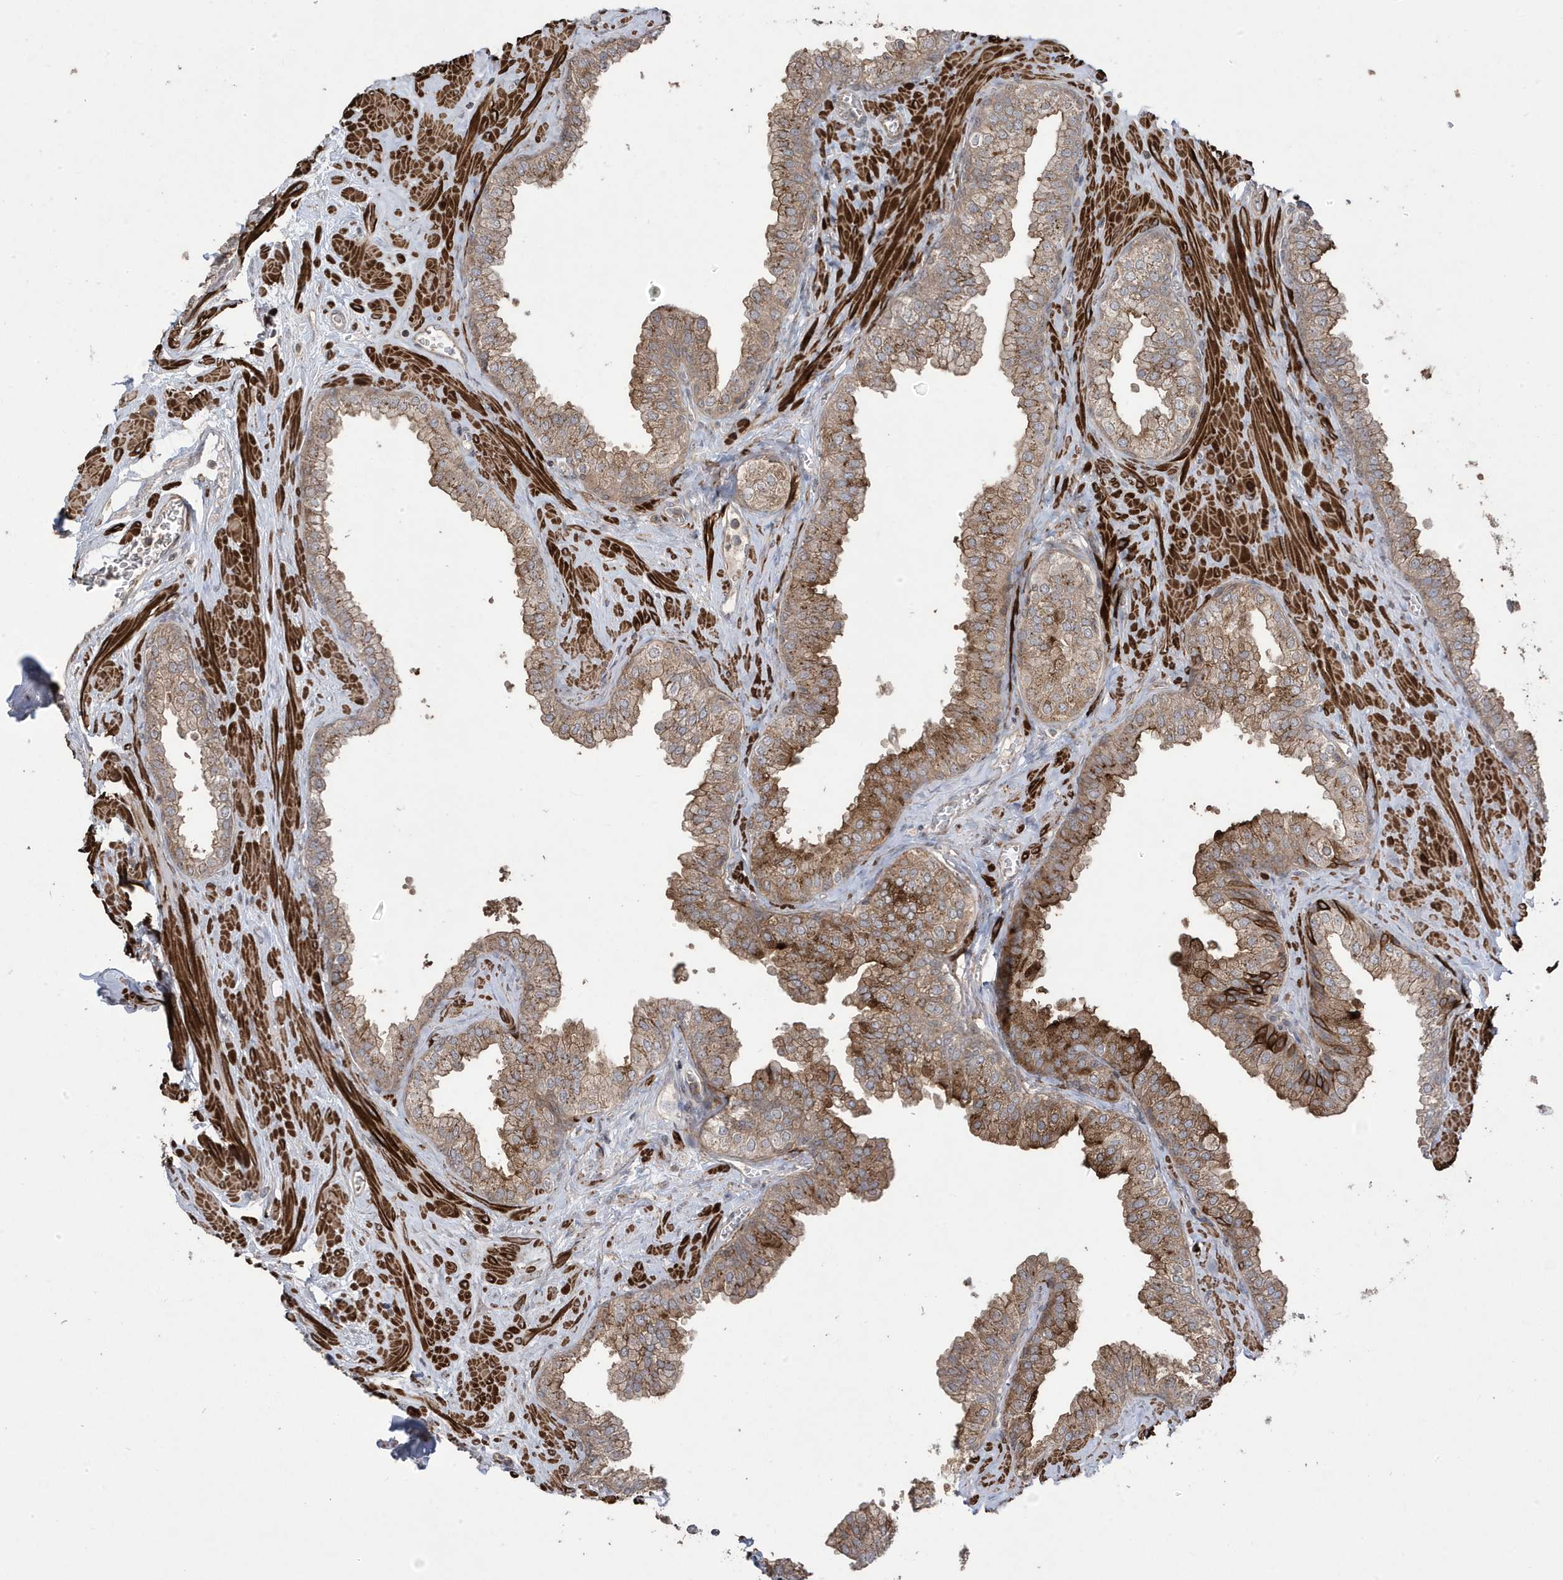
{"staining": {"intensity": "moderate", "quantity": "25%-75%", "location": "cytoplasmic/membranous"}, "tissue": "prostate", "cell_type": "Glandular cells", "image_type": "normal", "snomed": [{"axis": "morphology", "description": "Normal tissue, NOS"}, {"axis": "morphology", "description": "Urothelial carcinoma, Low grade"}, {"axis": "topography", "description": "Urinary bladder"}, {"axis": "topography", "description": "Prostate"}], "caption": "Immunohistochemical staining of unremarkable human prostate reveals moderate cytoplasmic/membranous protein expression in approximately 25%-75% of glandular cells.", "gene": "CETN3", "patient": {"sex": "male", "age": 60}}